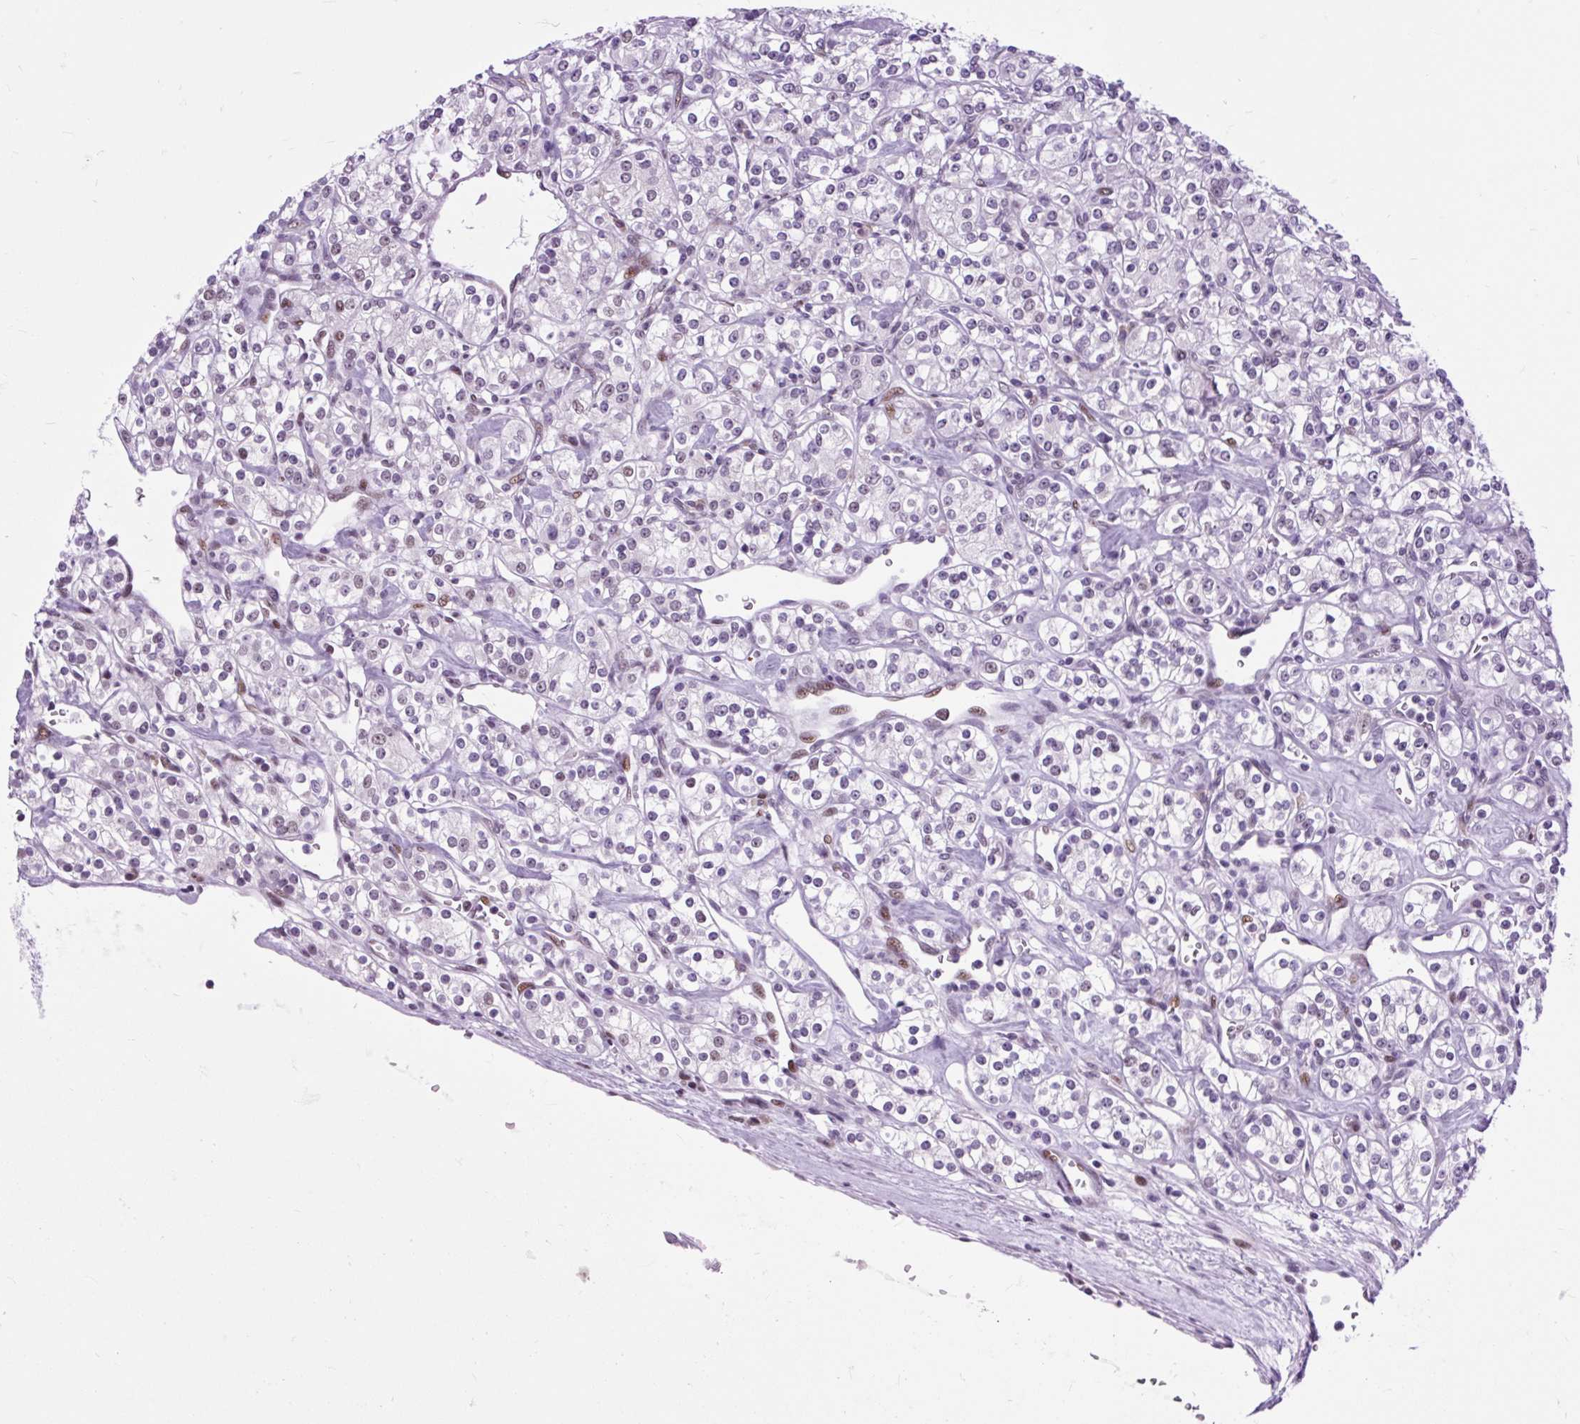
{"staining": {"intensity": "weak", "quantity": "<25%", "location": "nuclear"}, "tissue": "renal cancer", "cell_type": "Tumor cells", "image_type": "cancer", "snomed": [{"axis": "morphology", "description": "Adenocarcinoma, NOS"}, {"axis": "topography", "description": "Kidney"}], "caption": "Tumor cells show no significant positivity in adenocarcinoma (renal).", "gene": "CLK2", "patient": {"sex": "male", "age": 77}}